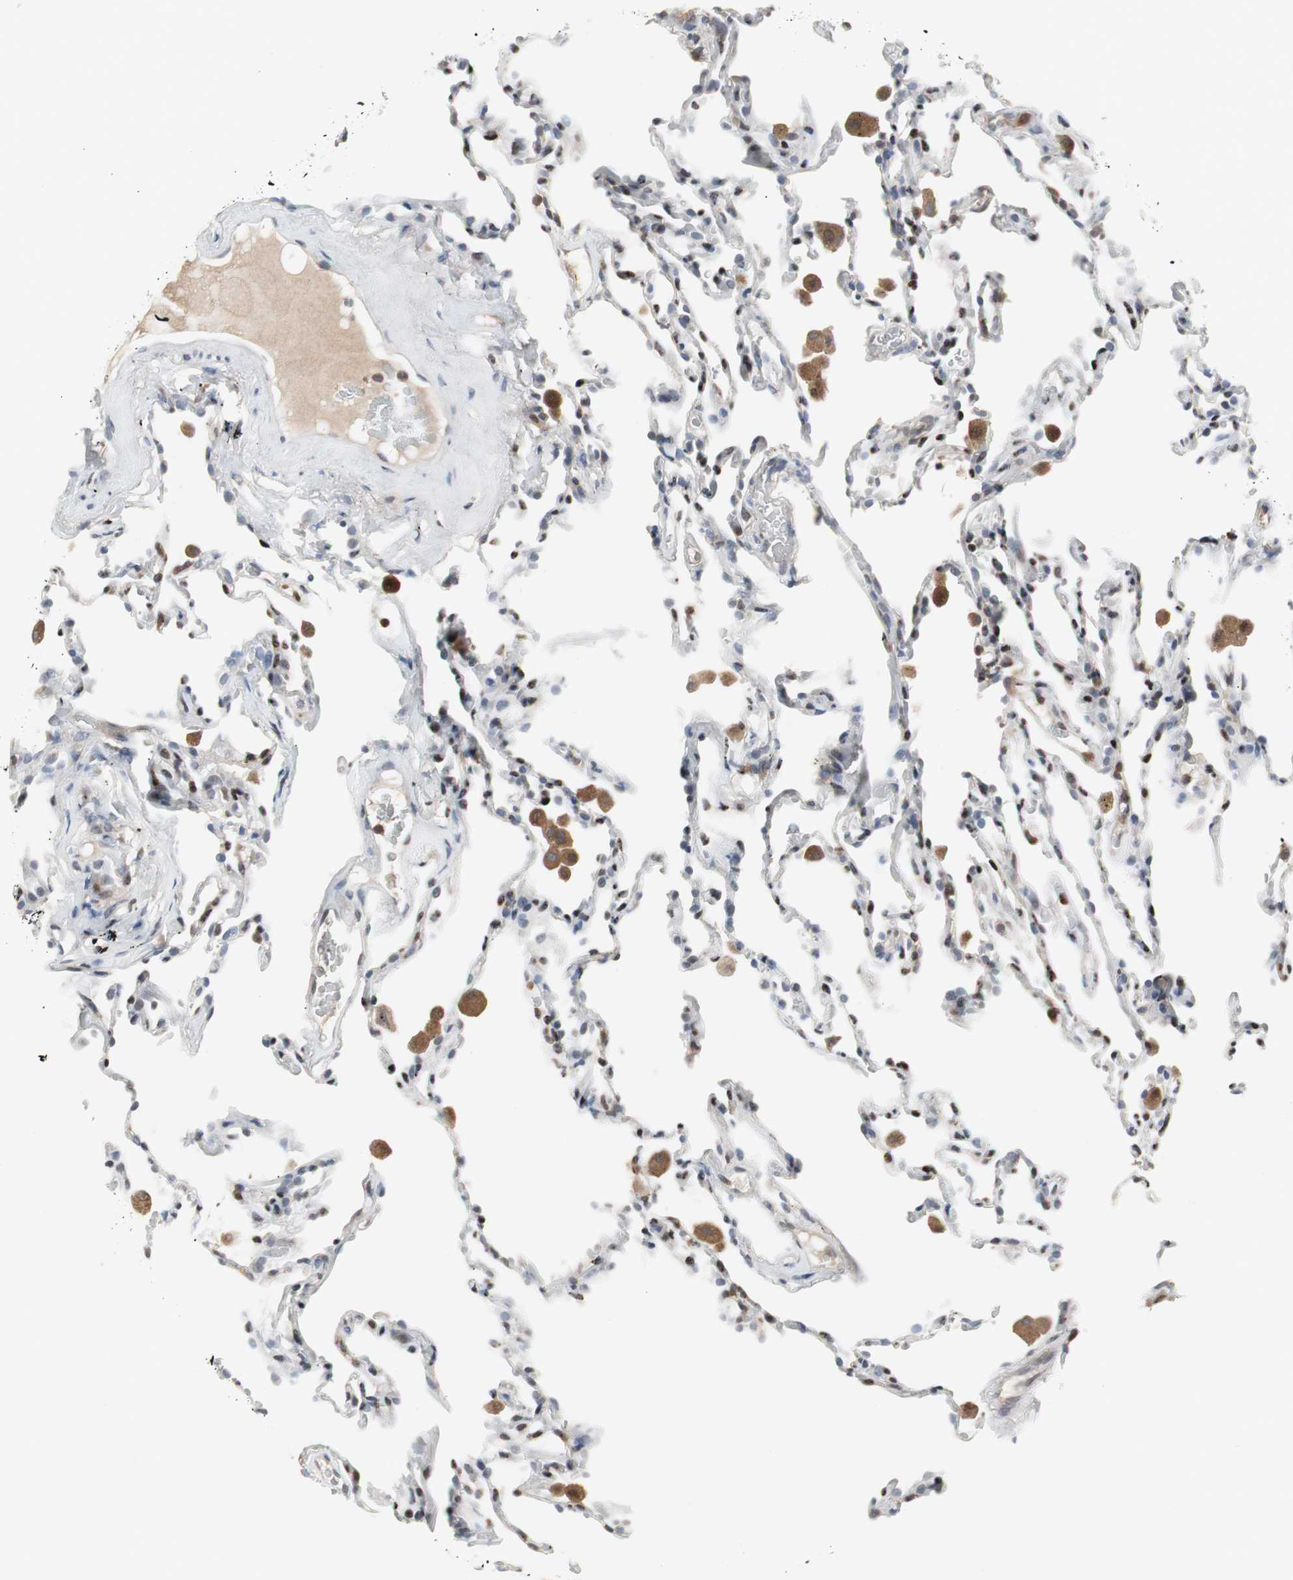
{"staining": {"intensity": "moderate", "quantity": "<25%", "location": "nuclear"}, "tissue": "lung", "cell_type": "Alveolar cells", "image_type": "normal", "snomed": [{"axis": "morphology", "description": "Normal tissue, NOS"}, {"axis": "morphology", "description": "Soft tissue tumor metastatic"}, {"axis": "topography", "description": "Lung"}], "caption": "A brown stain labels moderate nuclear positivity of a protein in alveolar cells of benign human lung. (Stains: DAB (3,3'-diaminobenzidine) in brown, nuclei in blue, Microscopy: brightfield microscopy at high magnification).", "gene": "GRK2", "patient": {"sex": "male", "age": 59}}